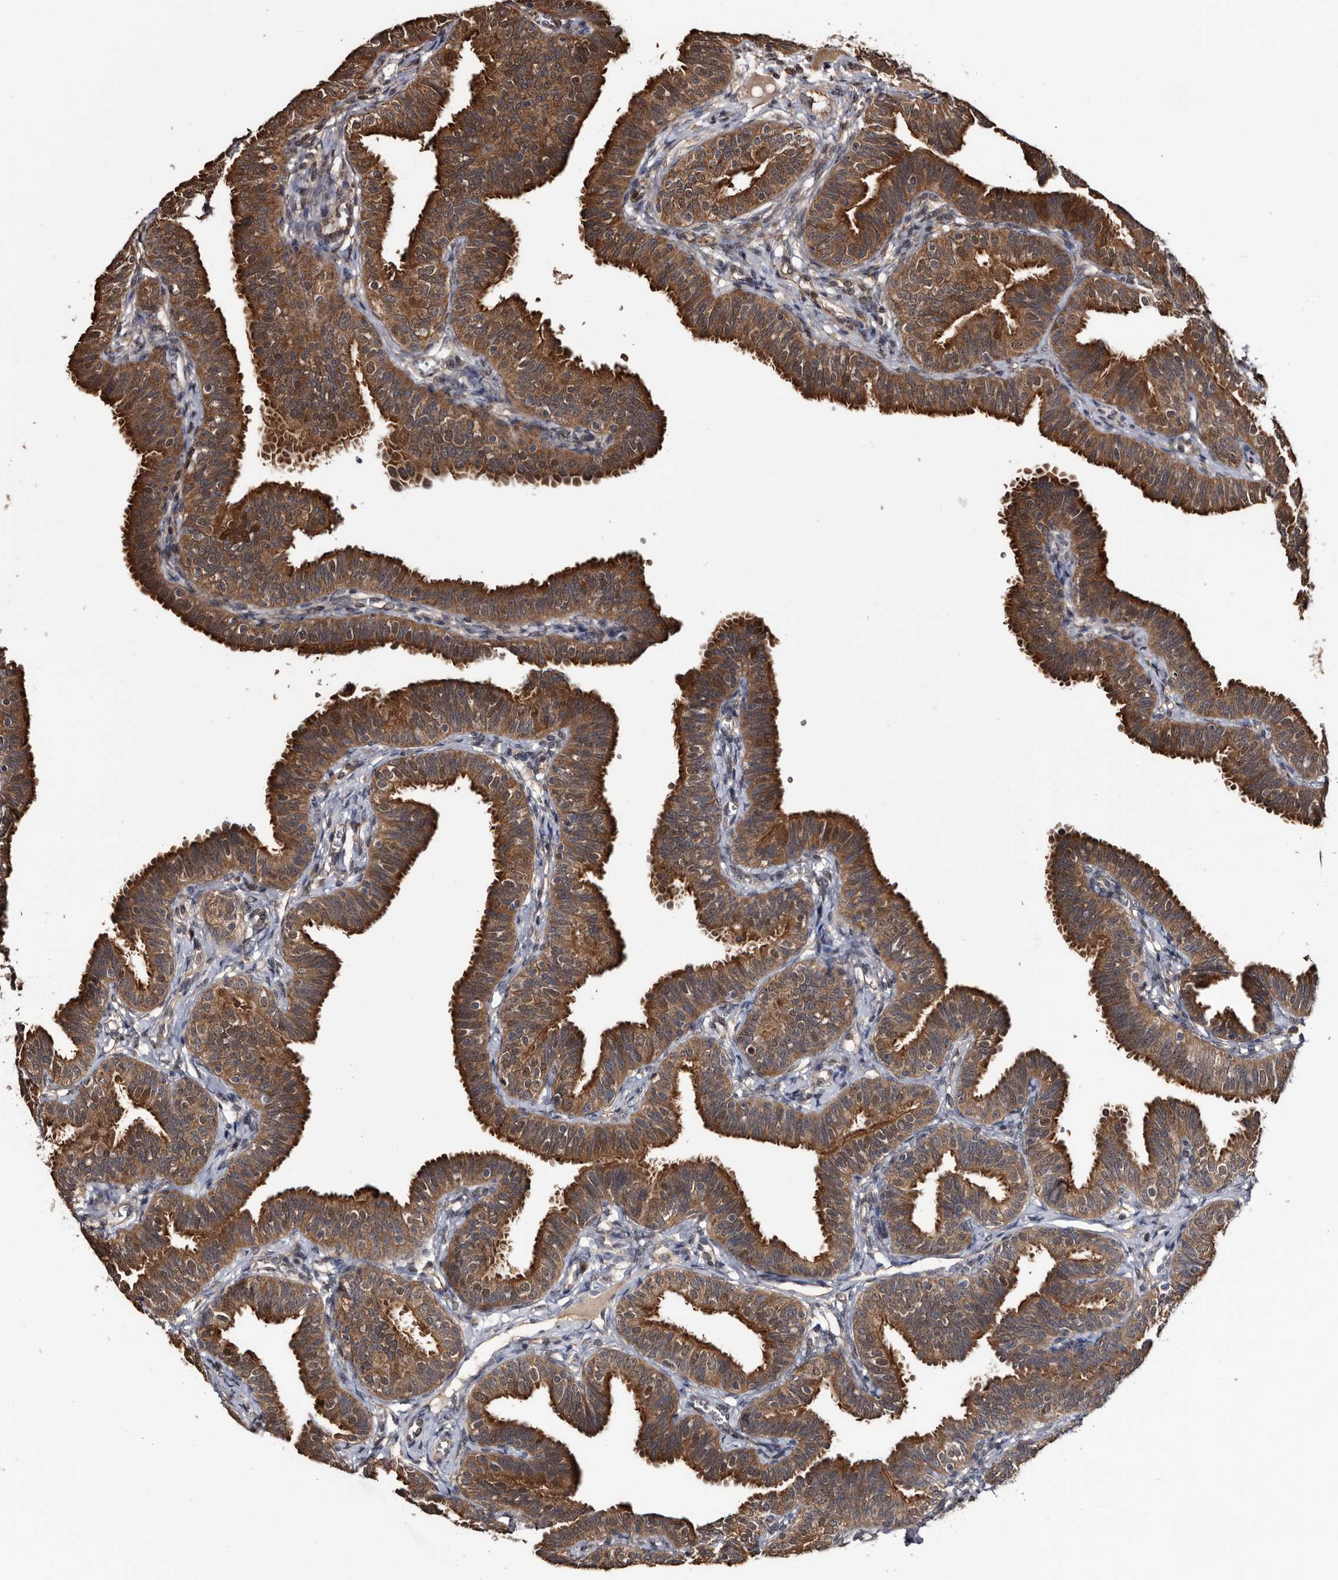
{"staining": {"intensity": "strong", "quantity": ">75%", "location": "cytoplasmic/membranous"}, "tissue": "fallopian tube", "cell_type": "Glandular cells", "image_type": "normal", "snomed": [{"axis": "morphology", "description": "Normal tissue, NOS"}, {"axis": "topography", "description": "Fallopian tube"}], "caption": "Protein expression analysis of normal human fallopian tube reveals strong cytoplasmic/membranous expression in approximately >75% of glandular cells. (DAB = brown stain, brightfield microscopy at high magnification).", "gene": "TTI2", "patient": {"sex": "female", "age": 35}}